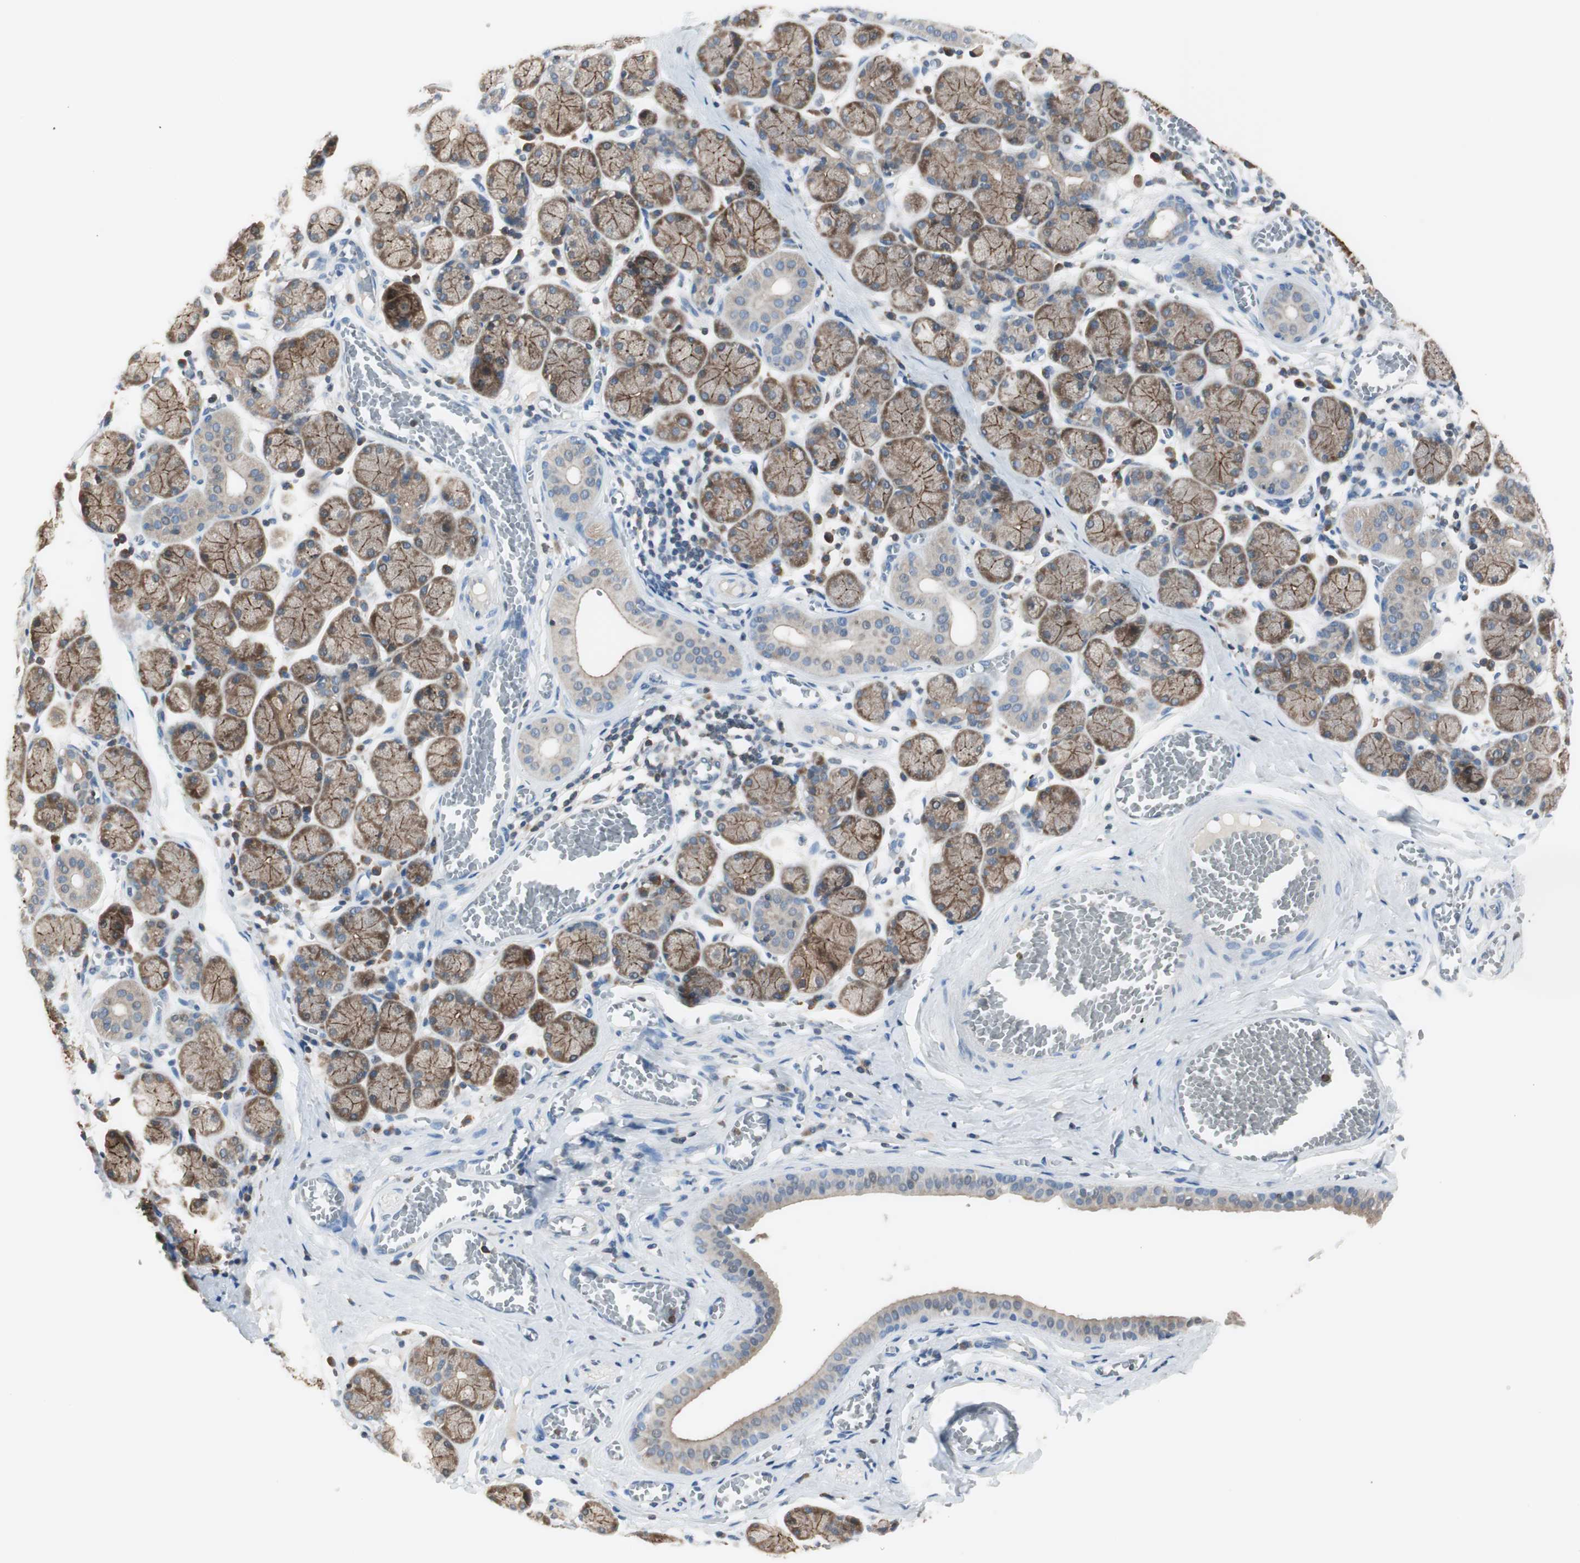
{"staining": {"intensity": "moderate", "quantity": ">75%", "location": "cytoplasmic/membranous"}, "tissue": "salivary gland", "cell_type": "Glandular cells", "image_type": "normal", "snomed": [{"axis": "morphology", "description": "Normal tissue, NOS"}, {"axis": "topography", "description": "Salivary gland"}], "caption": "Glandular cells exhibit medium levels of moderate cytoplasmic/membranous staining in about >75% of cells in unremarkable salivary gland.", "gene": "SLC9A3R1", "patient": {"sex": "female", "age": 24}}